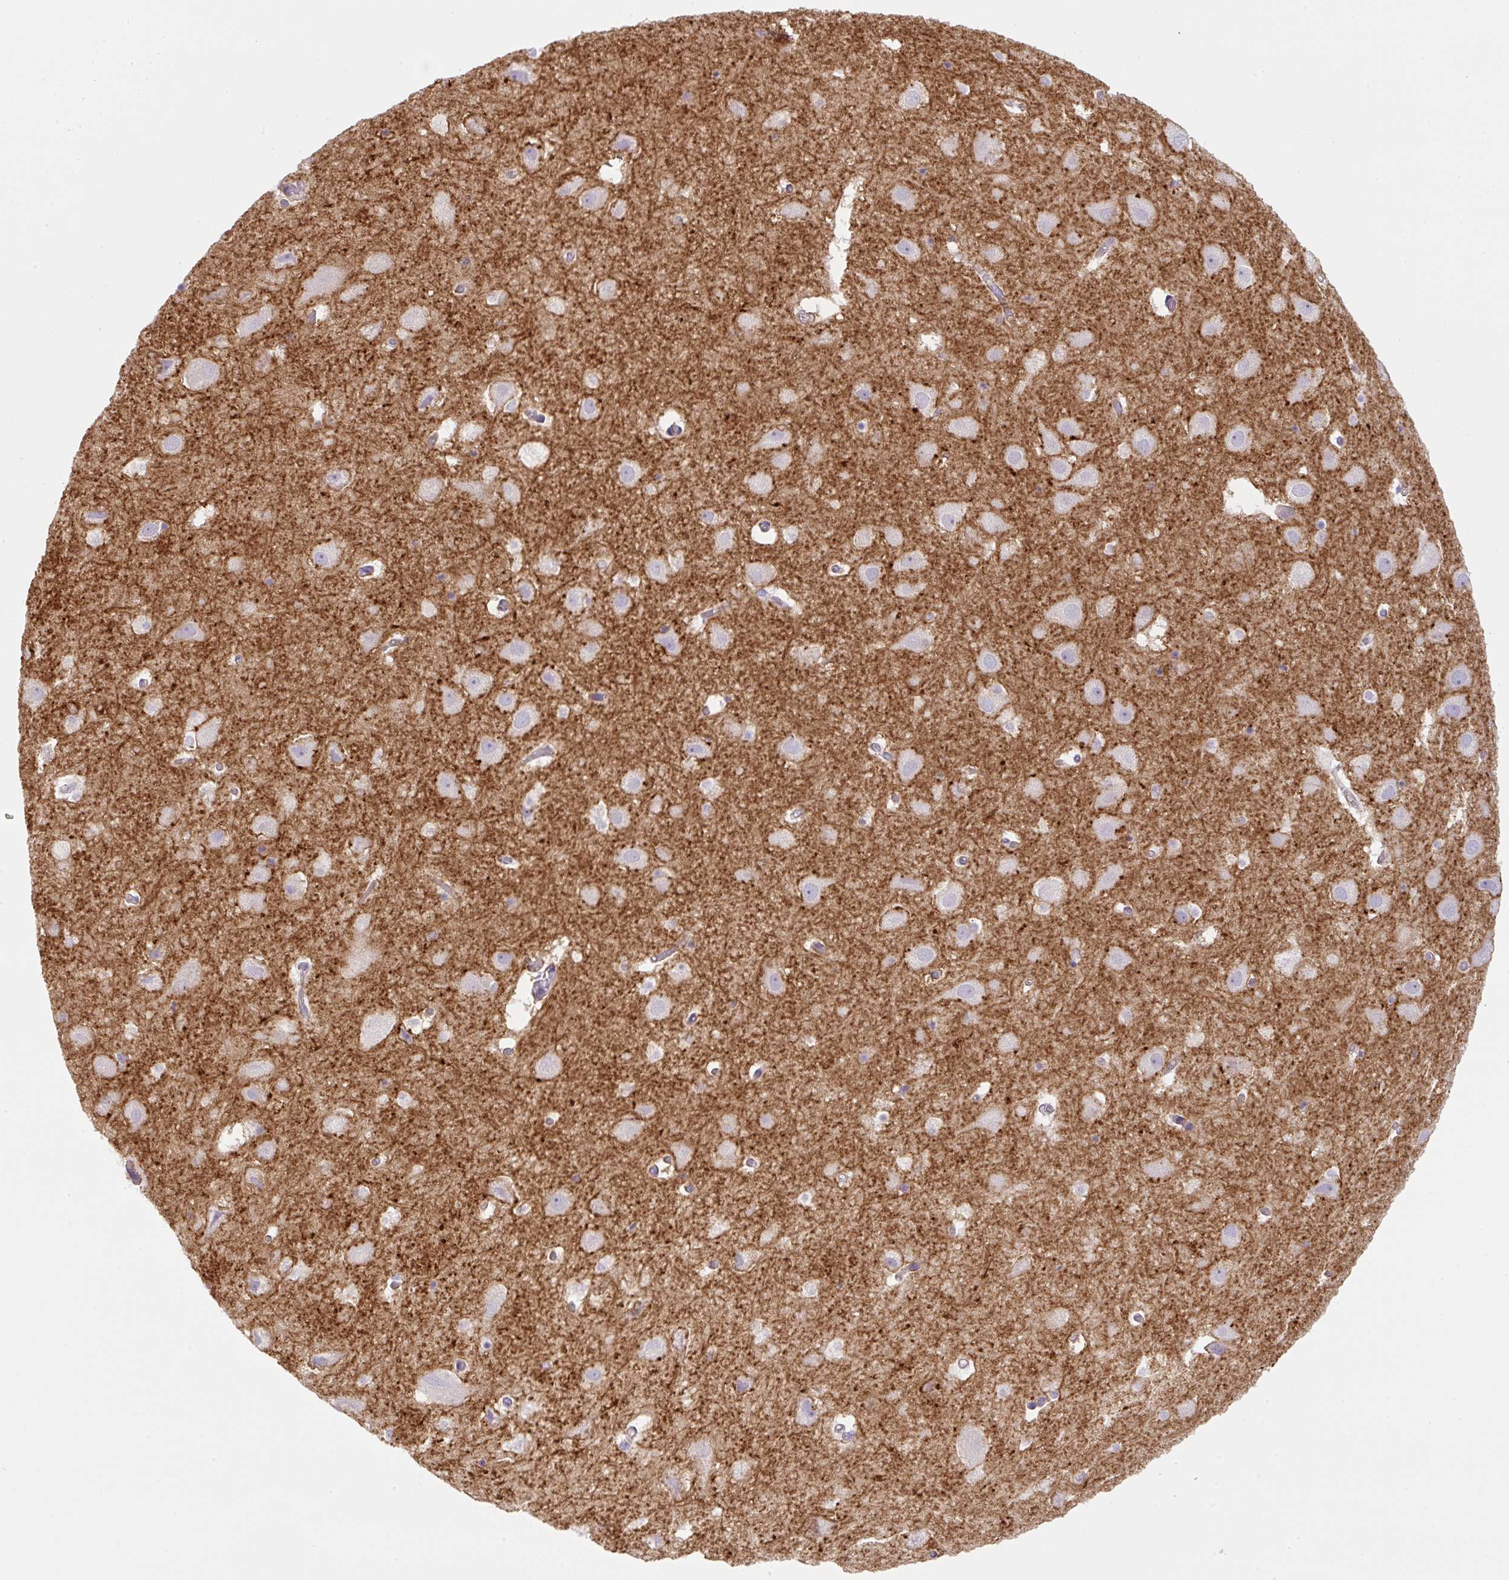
{"staining": {"intensity": "negative", "quantity": "none", "location": "none"}, "tissue": "hippocampus", "cell_type": "Glial cells", "image_type": "normal", "snomed": [{"axis": "morphology", "description": "Normal tissue, NOS"}, {"axis": "topography", "description": "Hippocampus"}], "caption": "This is a histopathology image of immunohistochemistry staining of benign hippocampus, which shows no expression in glial cells.", "gene": "NPTN", "patient": {"sex": "female", "age": 52}}